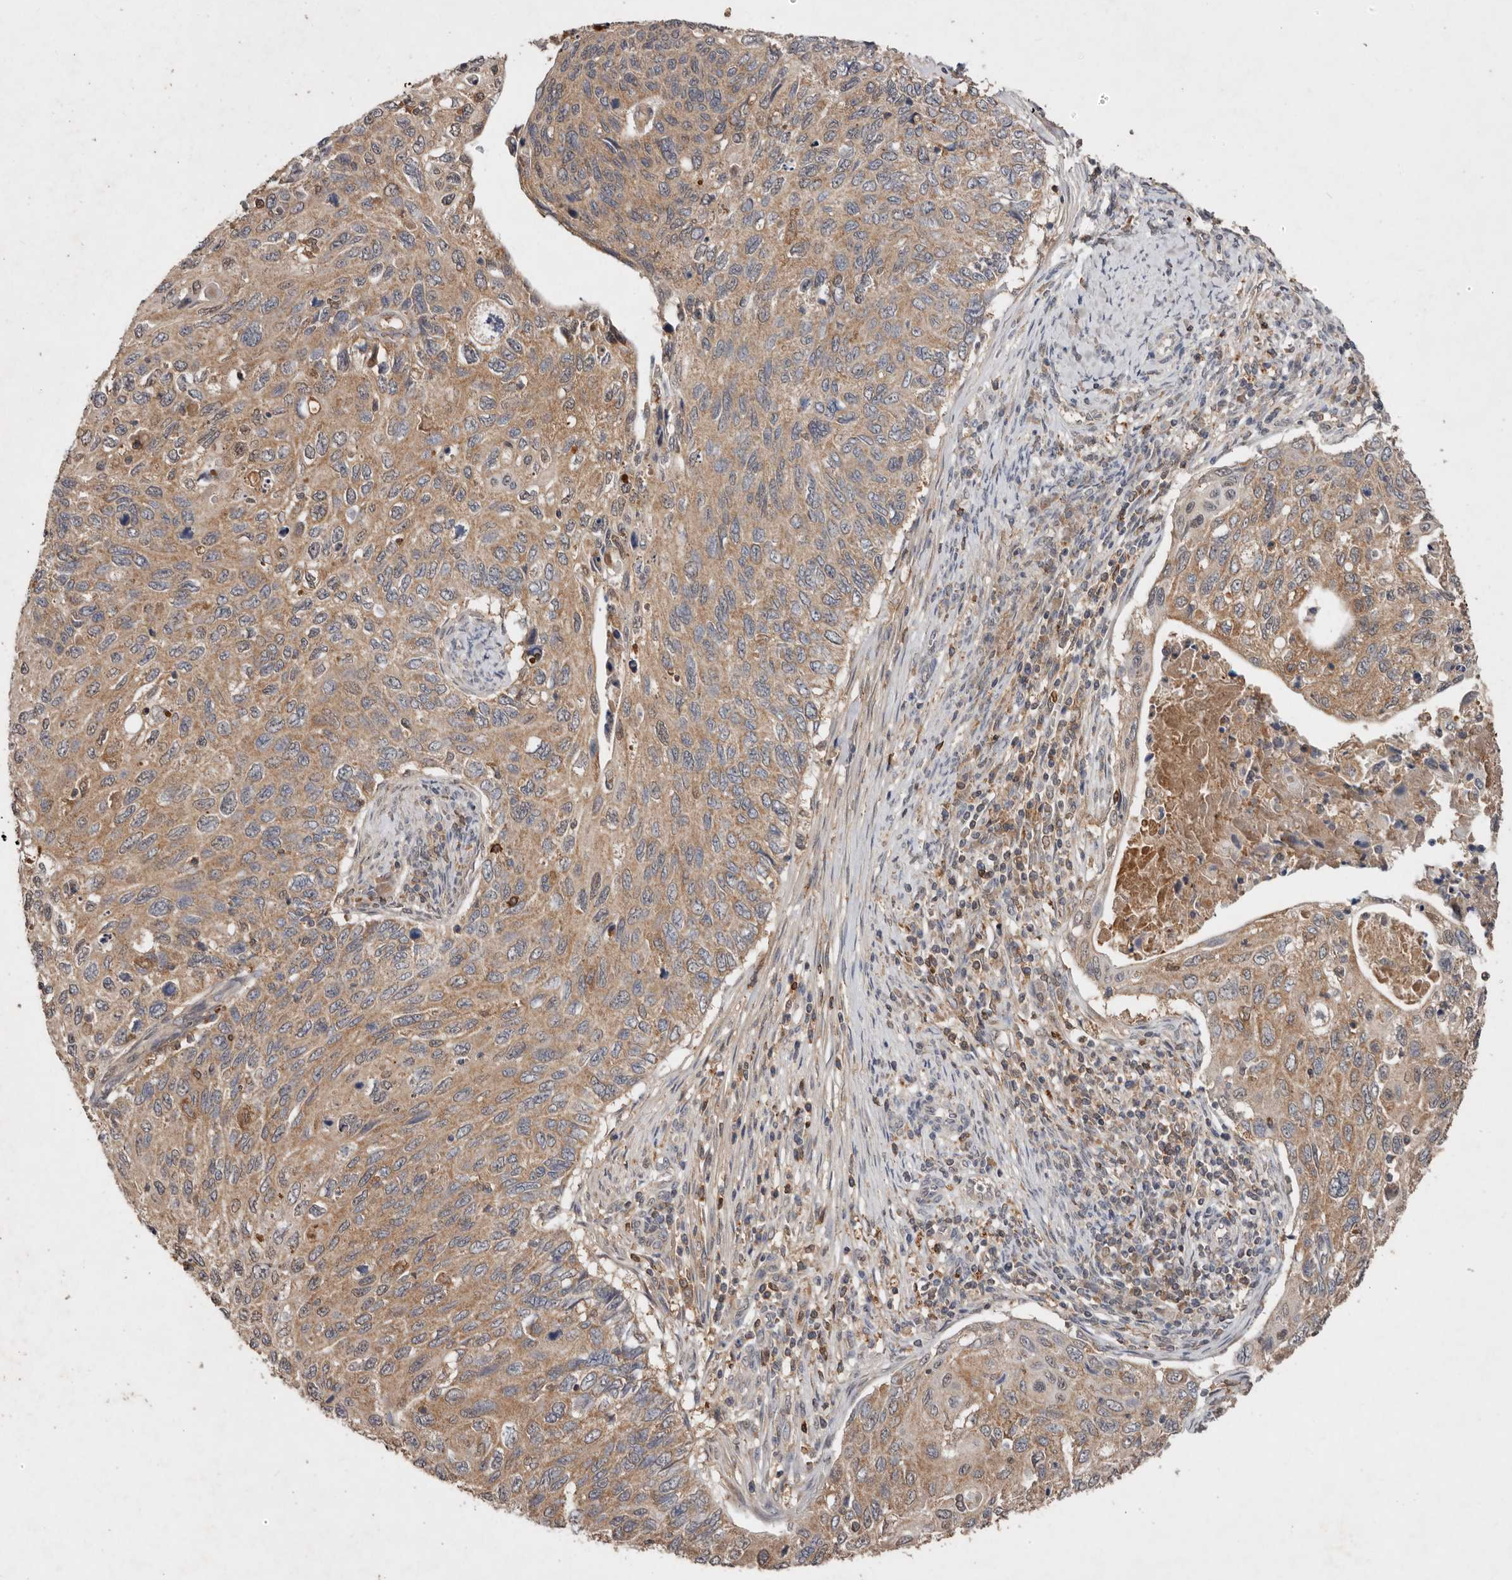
{"staining": {"intensity": "moderate", "quantity": ">75%", "location": "cytoplasmic/membranous"}, "tissue": "cervical cancer", "cell_type": "Tumor cells", "image_type": "cancer", "snomed": [{"axis": "morphology", "description": "Squamous cell carcinoma, NOS"}, {"axis": "topography", "description": "Cervix"}], "caption": "Immunohistochemistry (IHC) of human squamous cell carcinoma (cervical) displays medium levels of moderate cytoplasmic/membranous expression in about >75% of tumor cells. The staining is performed using DAB brown chromogen to label protein expression. The nuclei are counter-stained blue using hematoxylin.", "gene": "EDEM1", "patient": {"sex": "female", "age": 70}}